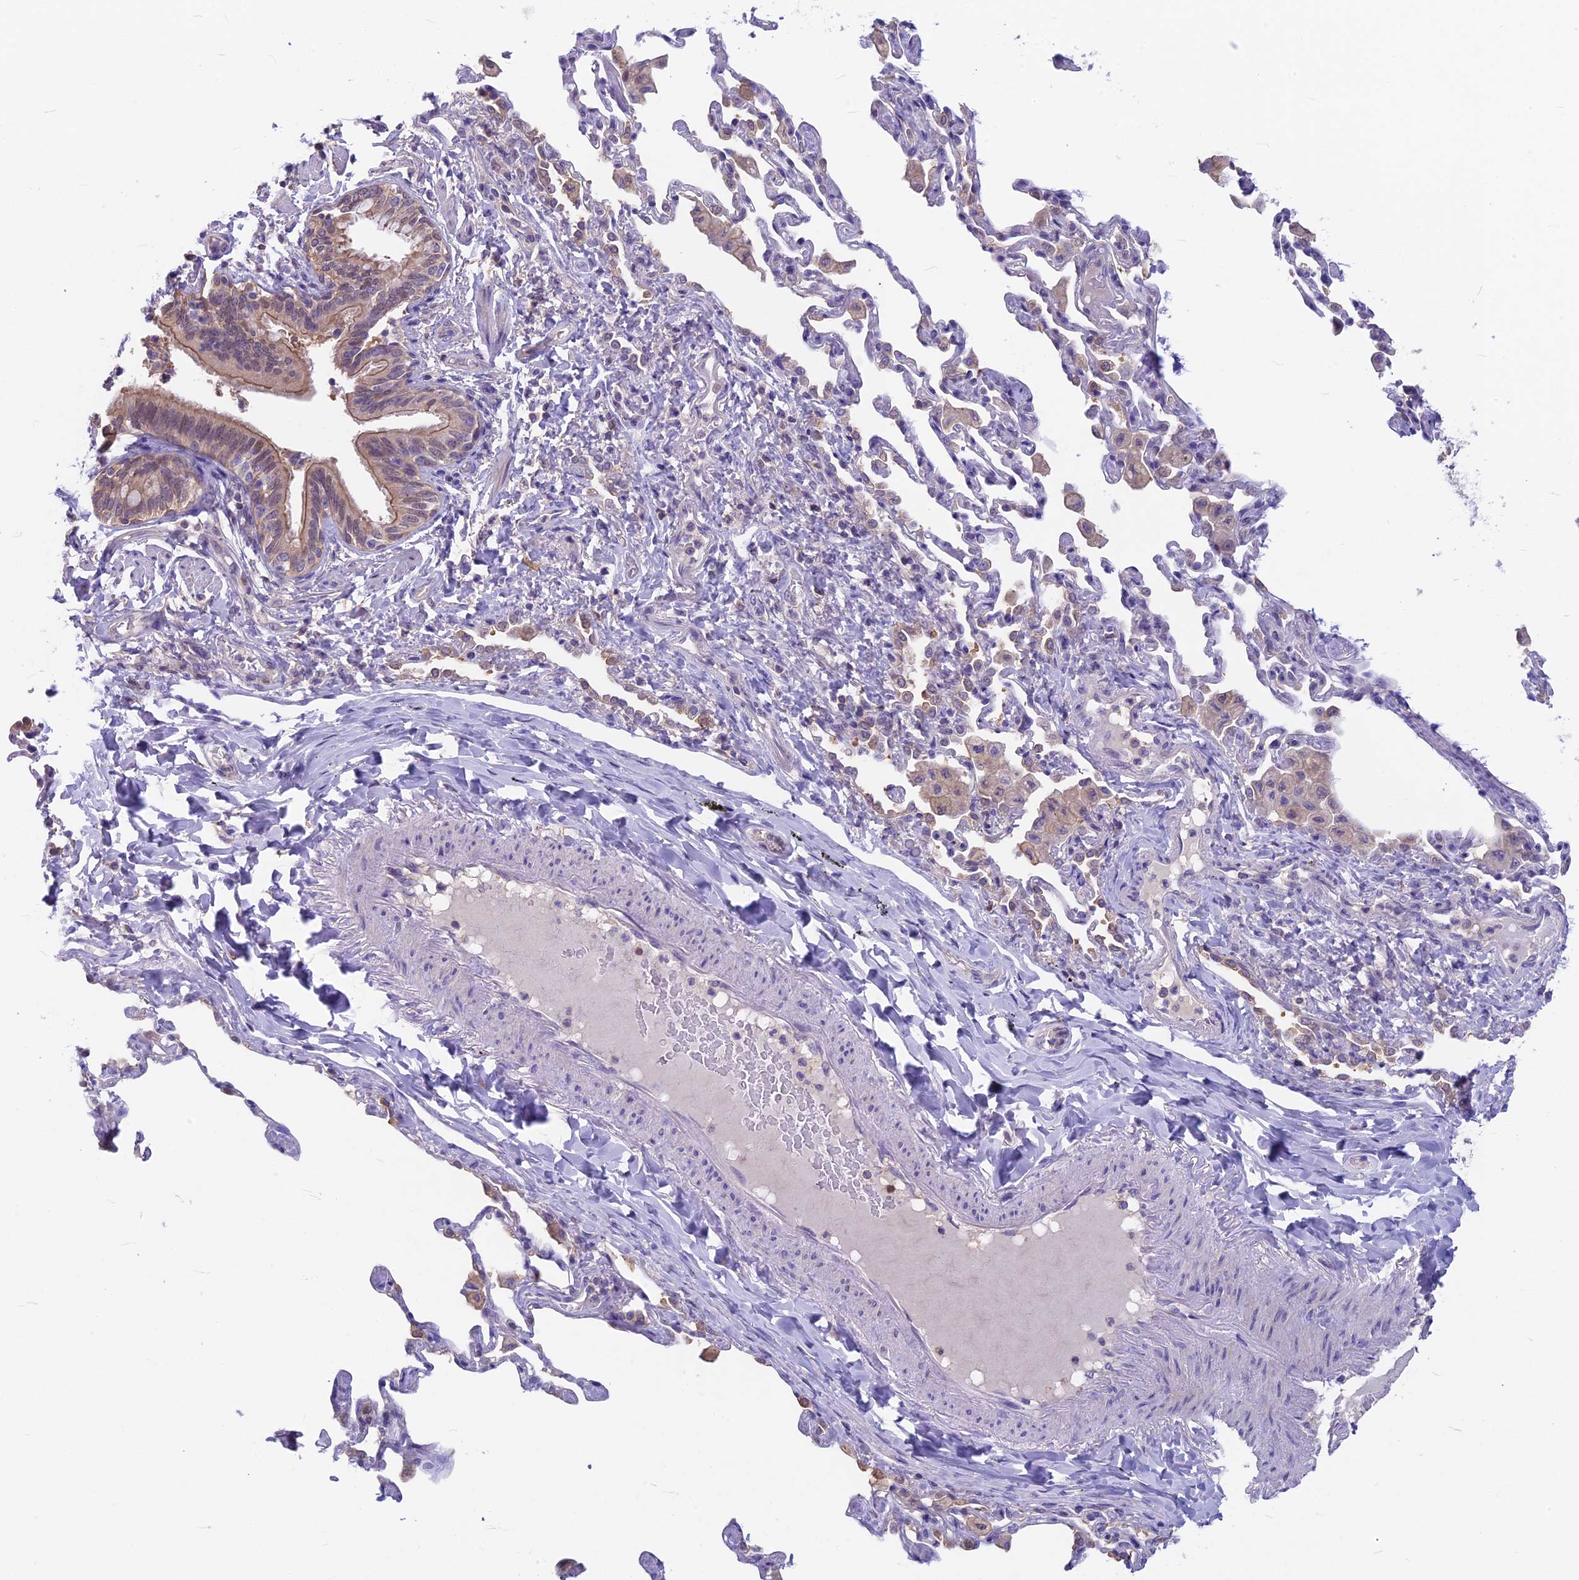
{"staining": {"intensity": "moderate", "quantity": "25%-75%", "location": "cytoplasmic/membranous"}, "tissue": "bronchus", "cell_type": "Respiratory epithelial cells", "image_type": "normal", "snomed": [{"axis": "morphology", "description": "Normal tissue, NOS"}, {"axis": "morphology", "description": "Inflammation, NOS"}, {"axis": "topography", "description": "Bronchus"}, {"axis": "topography", "description": "Lung"}], "caption": "Respiratory epithelial cells demonstrate medium levels of moderate cytoplasmic/membranous positivity in approximately 25%-75% of cells in normal bronchus. The staining was performed using DAB (3,3'-diaminobenzidine), with brown indicating positive protein expression. Nuclei are stained blue with hematoxylin.", "gene": "SNAP91", "patient": {"sex": "female", "age": 46}}